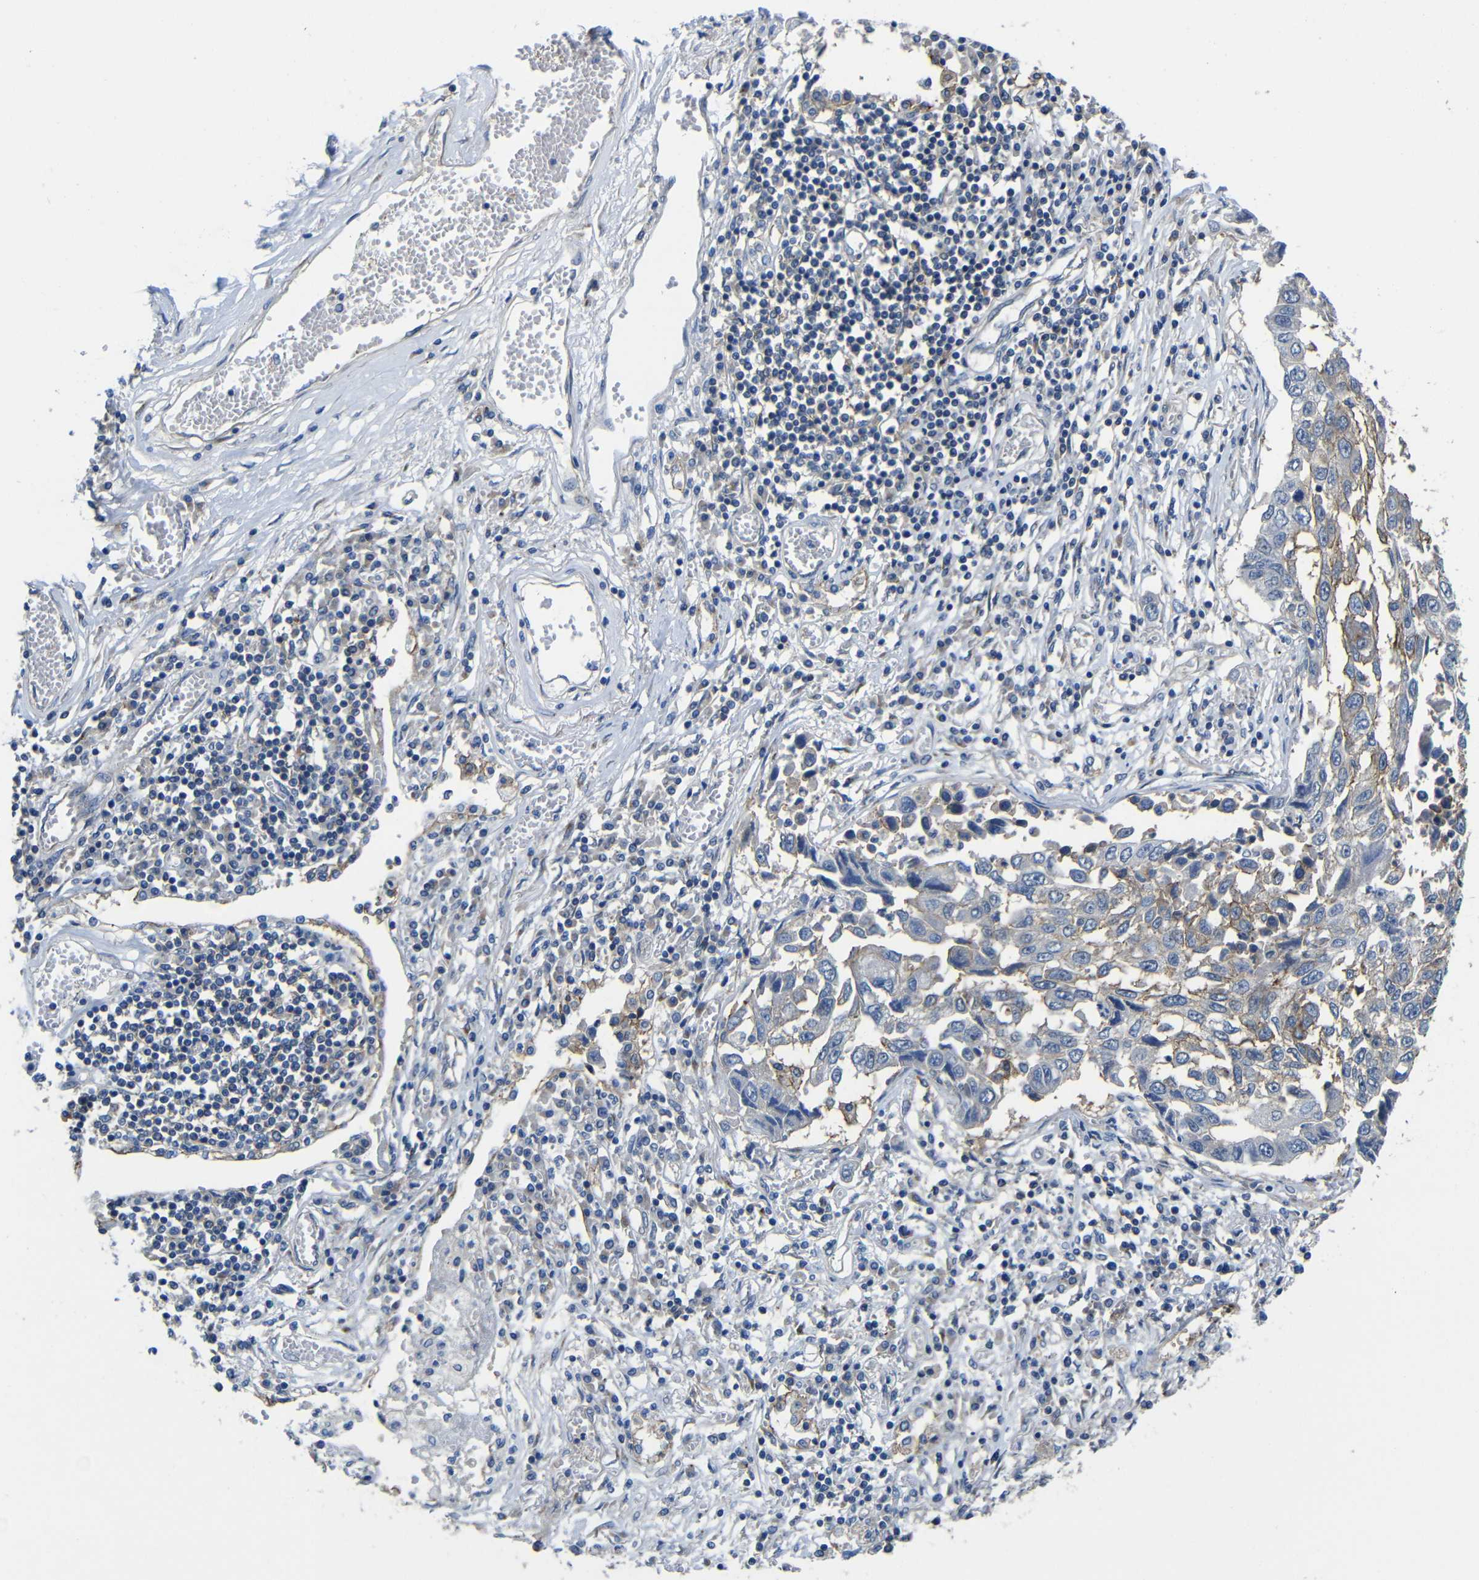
{"staining": {"intensity": "moderate", "quantity": "<25%", "location": "cytoplasmic/membranous"}, "tissue": "lung cancer", "cell_type": "Tumor cells", "image_type": "cancer", "snomed": [{"axis": "morphology", "description": "Squamous cell carcinoma, NOS"}, {"axis": "topography", "description": "Lung"}], "caption": "There is low levels of moderate cytoplasmic/membranous staining in tumor cells of lung cancer, as demonstrated by immunohistochemical staining (brown color).", "gene": "ZNF90", "patient": {"sex": "male", "age": 71}}